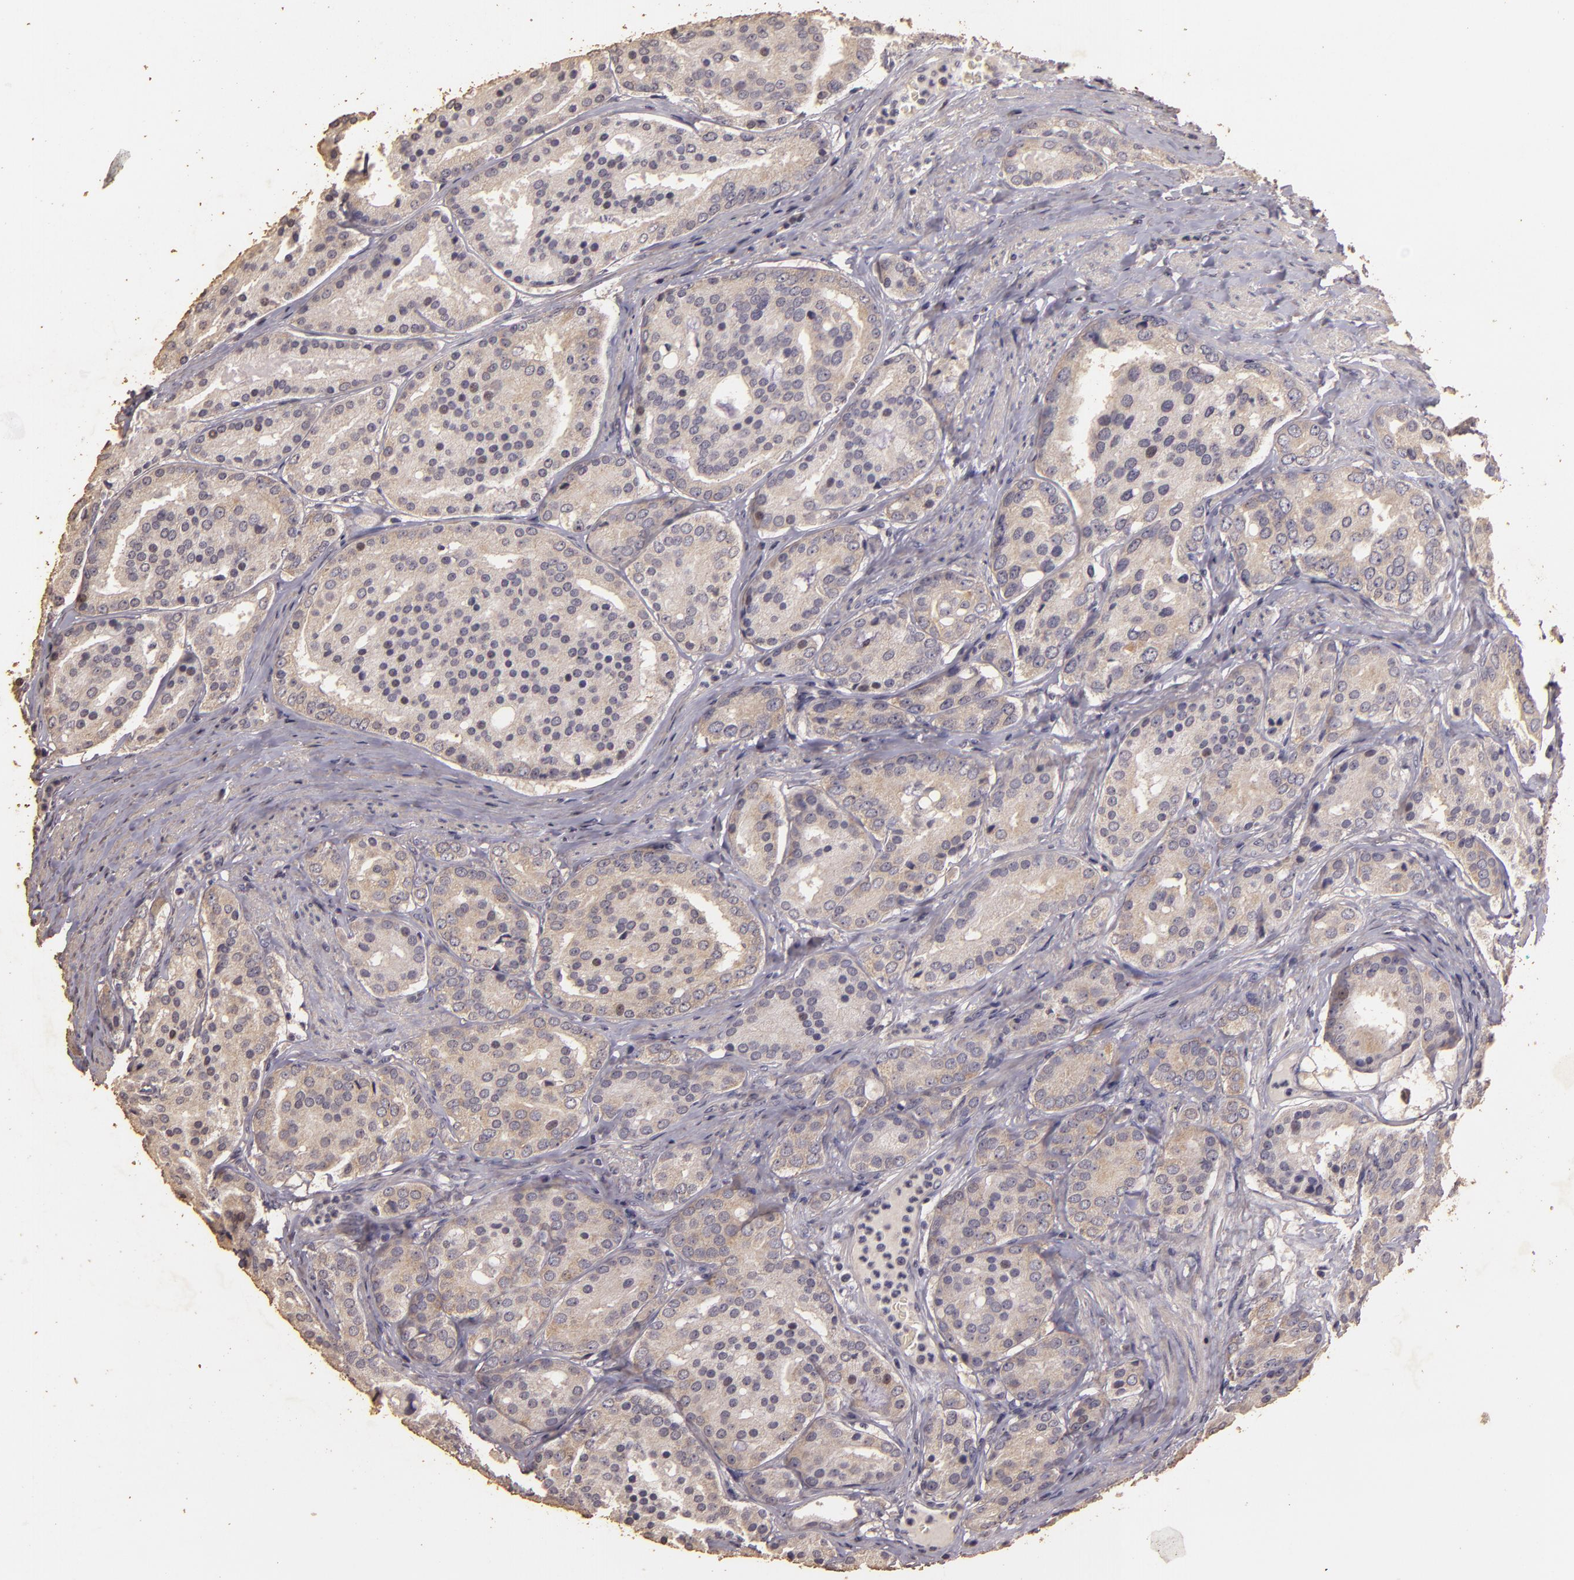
{"staining": {"intensity": "weak", "quantity": "25%-75%", "location": "cytoplasmic/membranous"}, "tissue": "prostate cancer", "cell_type": "Tumor cells", "image_type": "cancer", "snomed": [{"axis": "morphology", "description": "Adenocarcinoma, High grade"}, {"axis": "topography", "description": "Prostate"}], "caption": "IHC micrograph of prostate high-grade adenocarcinoma stained for a protein (brown), which reveals low levels of weak cytoplasmic/membranous staining in approximately 25%-75% of tumor cells.", "gene": "BCL2L13", "patient": {"sex": "male", "age": 64}}